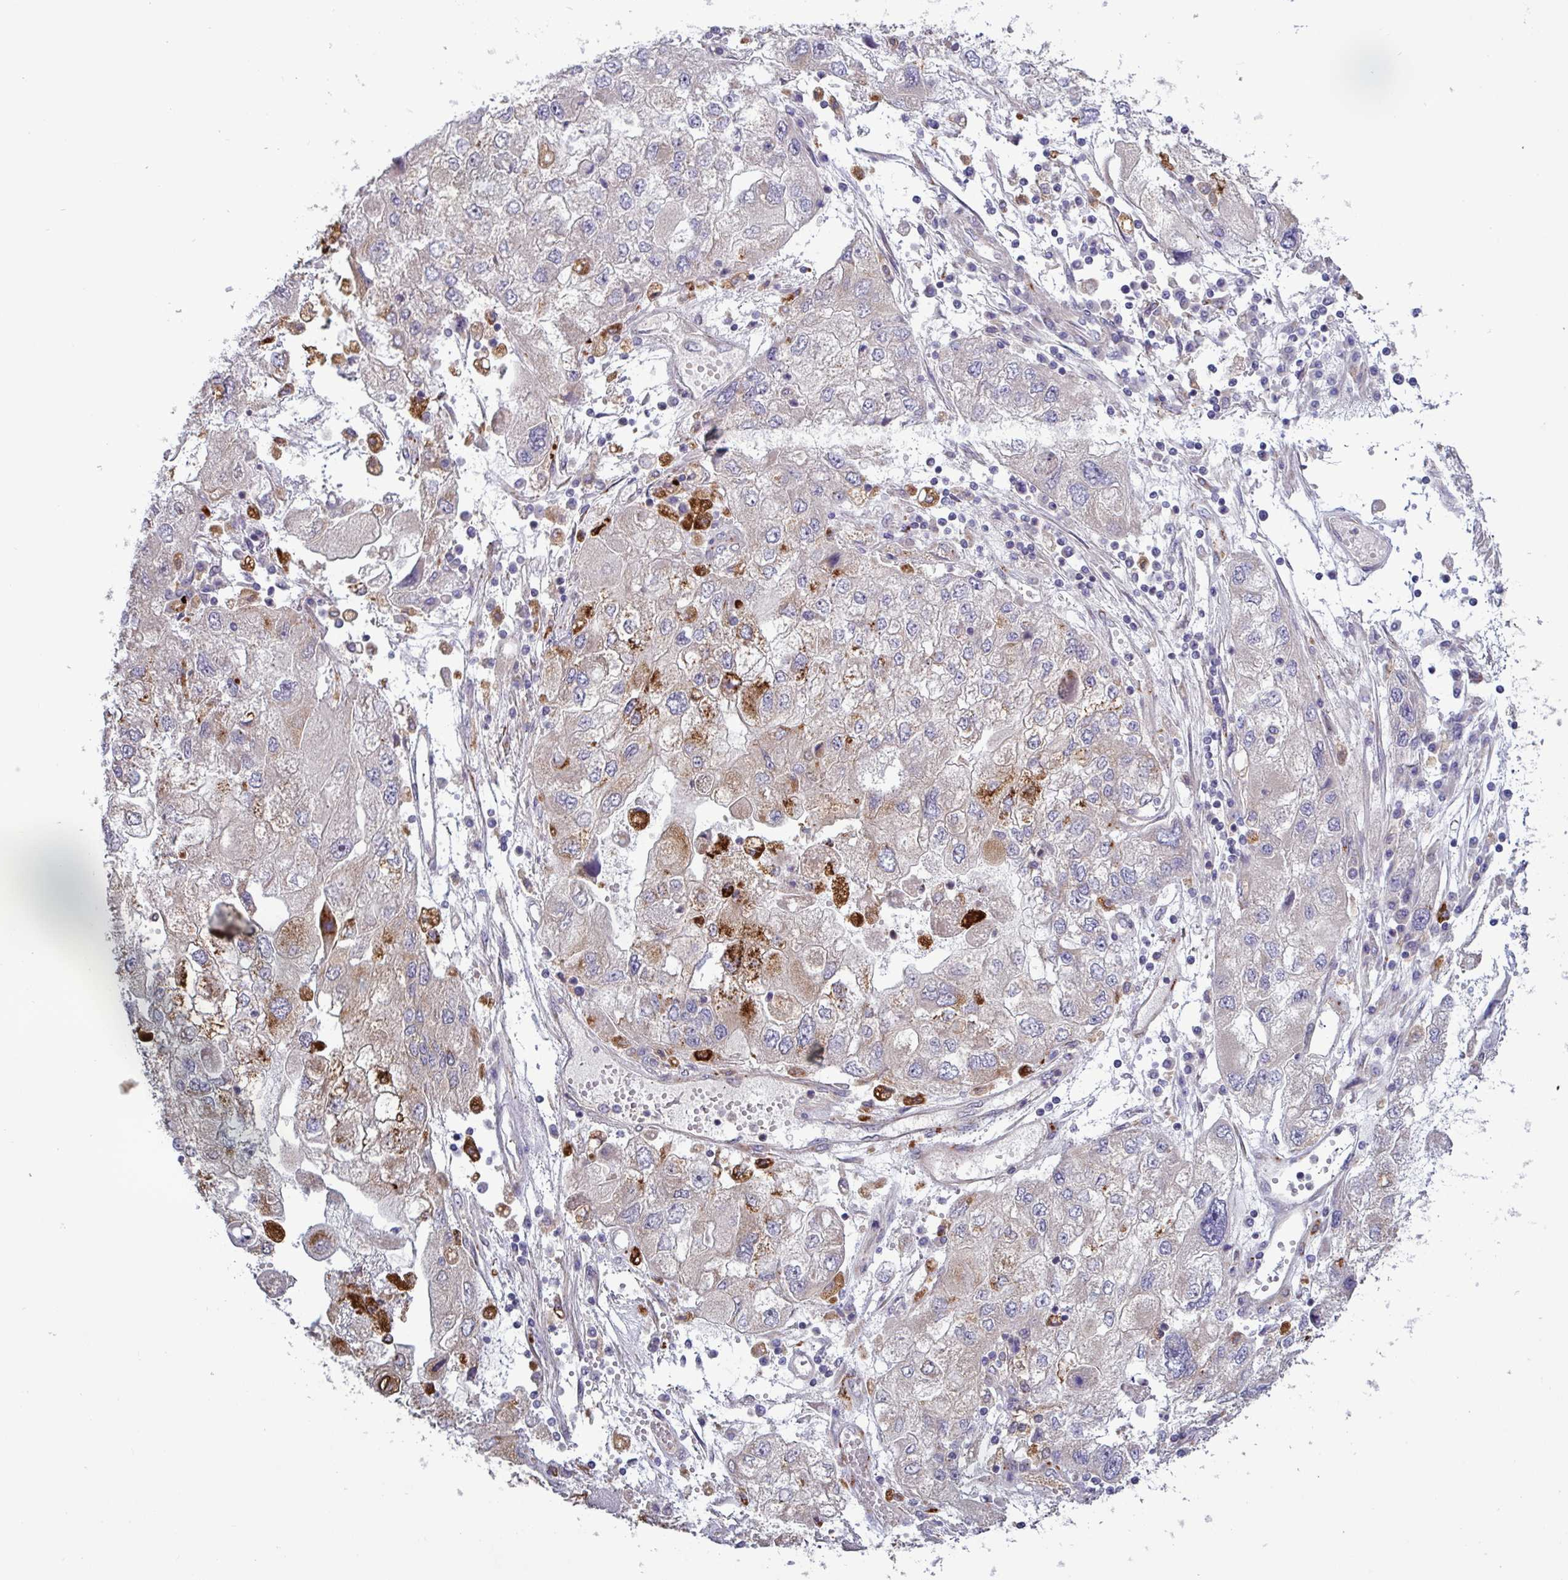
{"staining": {"intensity": "strong", "quantity": "<25%", "location": "cytoplasmic/membranous"}, "tissue": "endometrial cancer", "cell_type": "Tumor cells", "image_type": "cancer", "snomed": [{"axis": "morphology", "description": "Adenocarcinoma, NOS"}, {"axis": "topography", "description": "Endometrium"}], "caption": "Approximately <25% of tumor cells in human endometrial cancer reveal strong cytoplasmic/membranous protein positivity as visualized by brown immunohistochemical staining.", "gene": "PLIN2", "patient": {"sex": "female", "age": 49}}